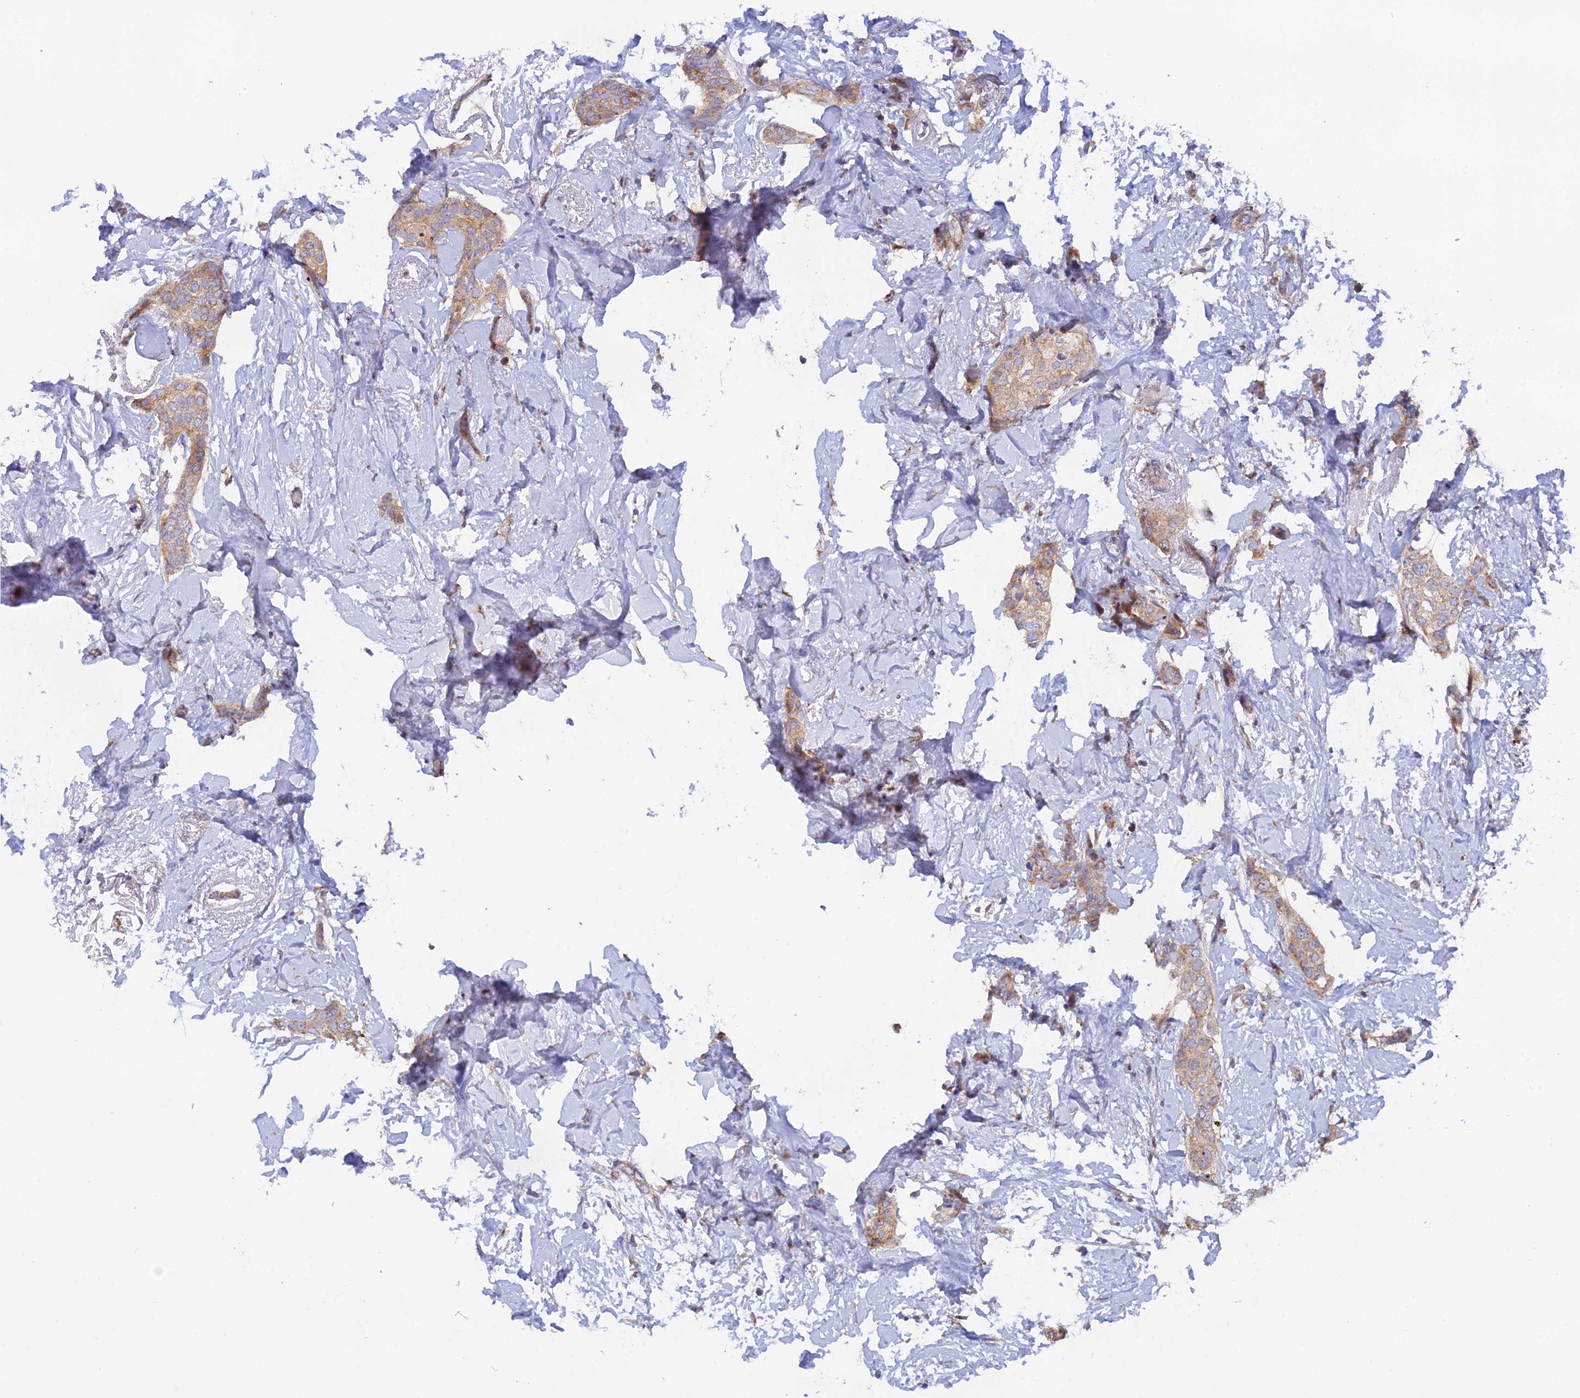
{"staining": {"intensity": "moderate", "quantity": ">75%", "location": "cytoplasmic/membranous"}, "tissue": "breast cancer", "cell_type": "Tumor cells", "image_type": "cancer", "snomed": [{"axis": "morphology", "description": "Duct carcinoma"}, {"axis": "topography", "description": "Breast"}], "caption": "Human intraductal carcinoma (breast) stained with a brown dye reveals moderate cytoplasmic/membranous positive staining in approximately >75% of tumor cells.", "gene": "RANBP6", "patient": {"sex": "female", "age": 72}}